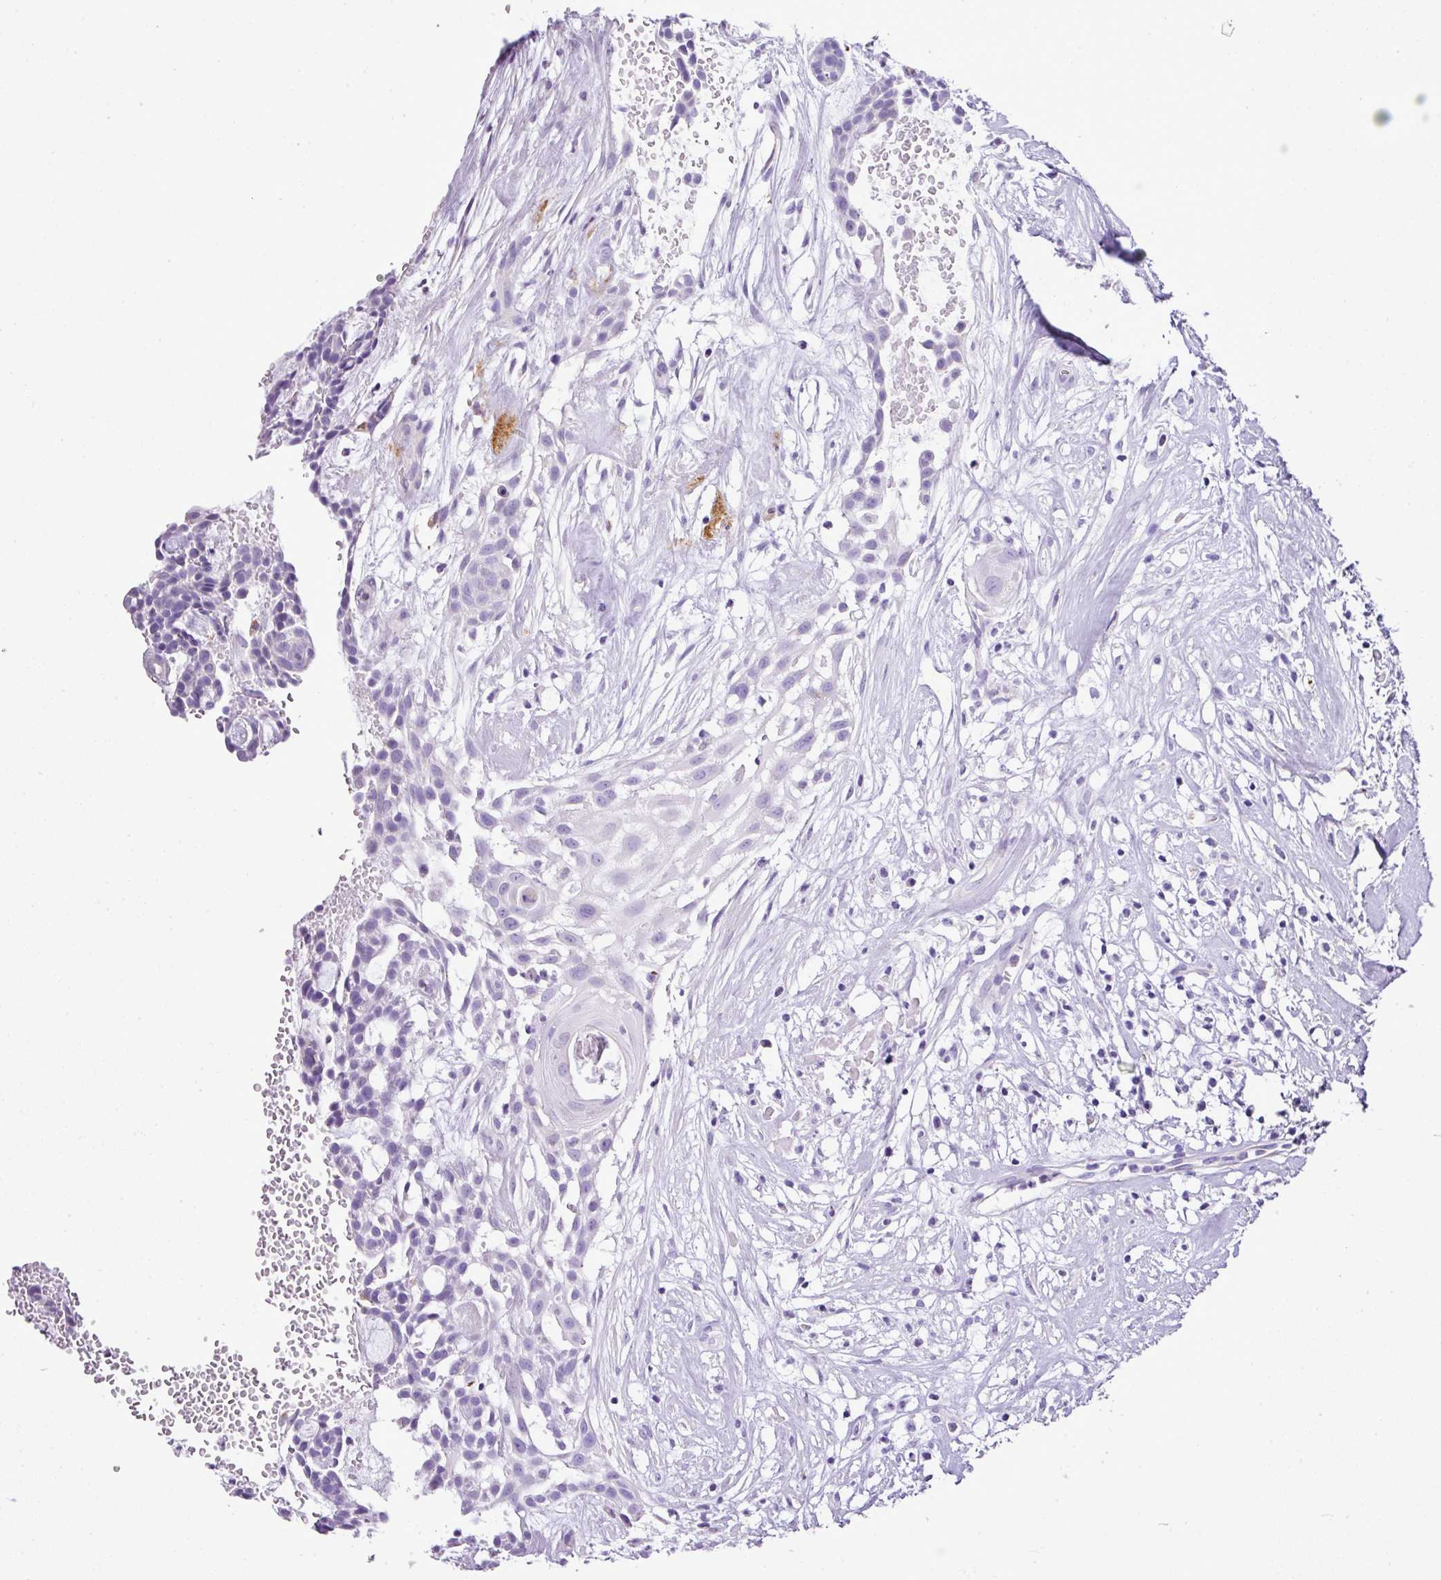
{"staining": {"intensity": "negative", "quantity": "none", "location": "none"}, "tissue": "head and neck cancer", "cell_type": "Tumor cells", "image_type": "cancer", "snomed": [{"axis": "morphology", "description": "Adenocarcinoma, NOS"}, {"axis": "topography", "description": "Subcutis"}, {"axis": "topography", "description": "Head-Neck"}], "caption": "DAB (3,3'-diaminobenzidine) immunohistochemical staining of human head and neck cancer demonstrates no significant staining in tumor cells.", "gene": "PGAP4", "patient": {"sex": "female", "age": 73}}